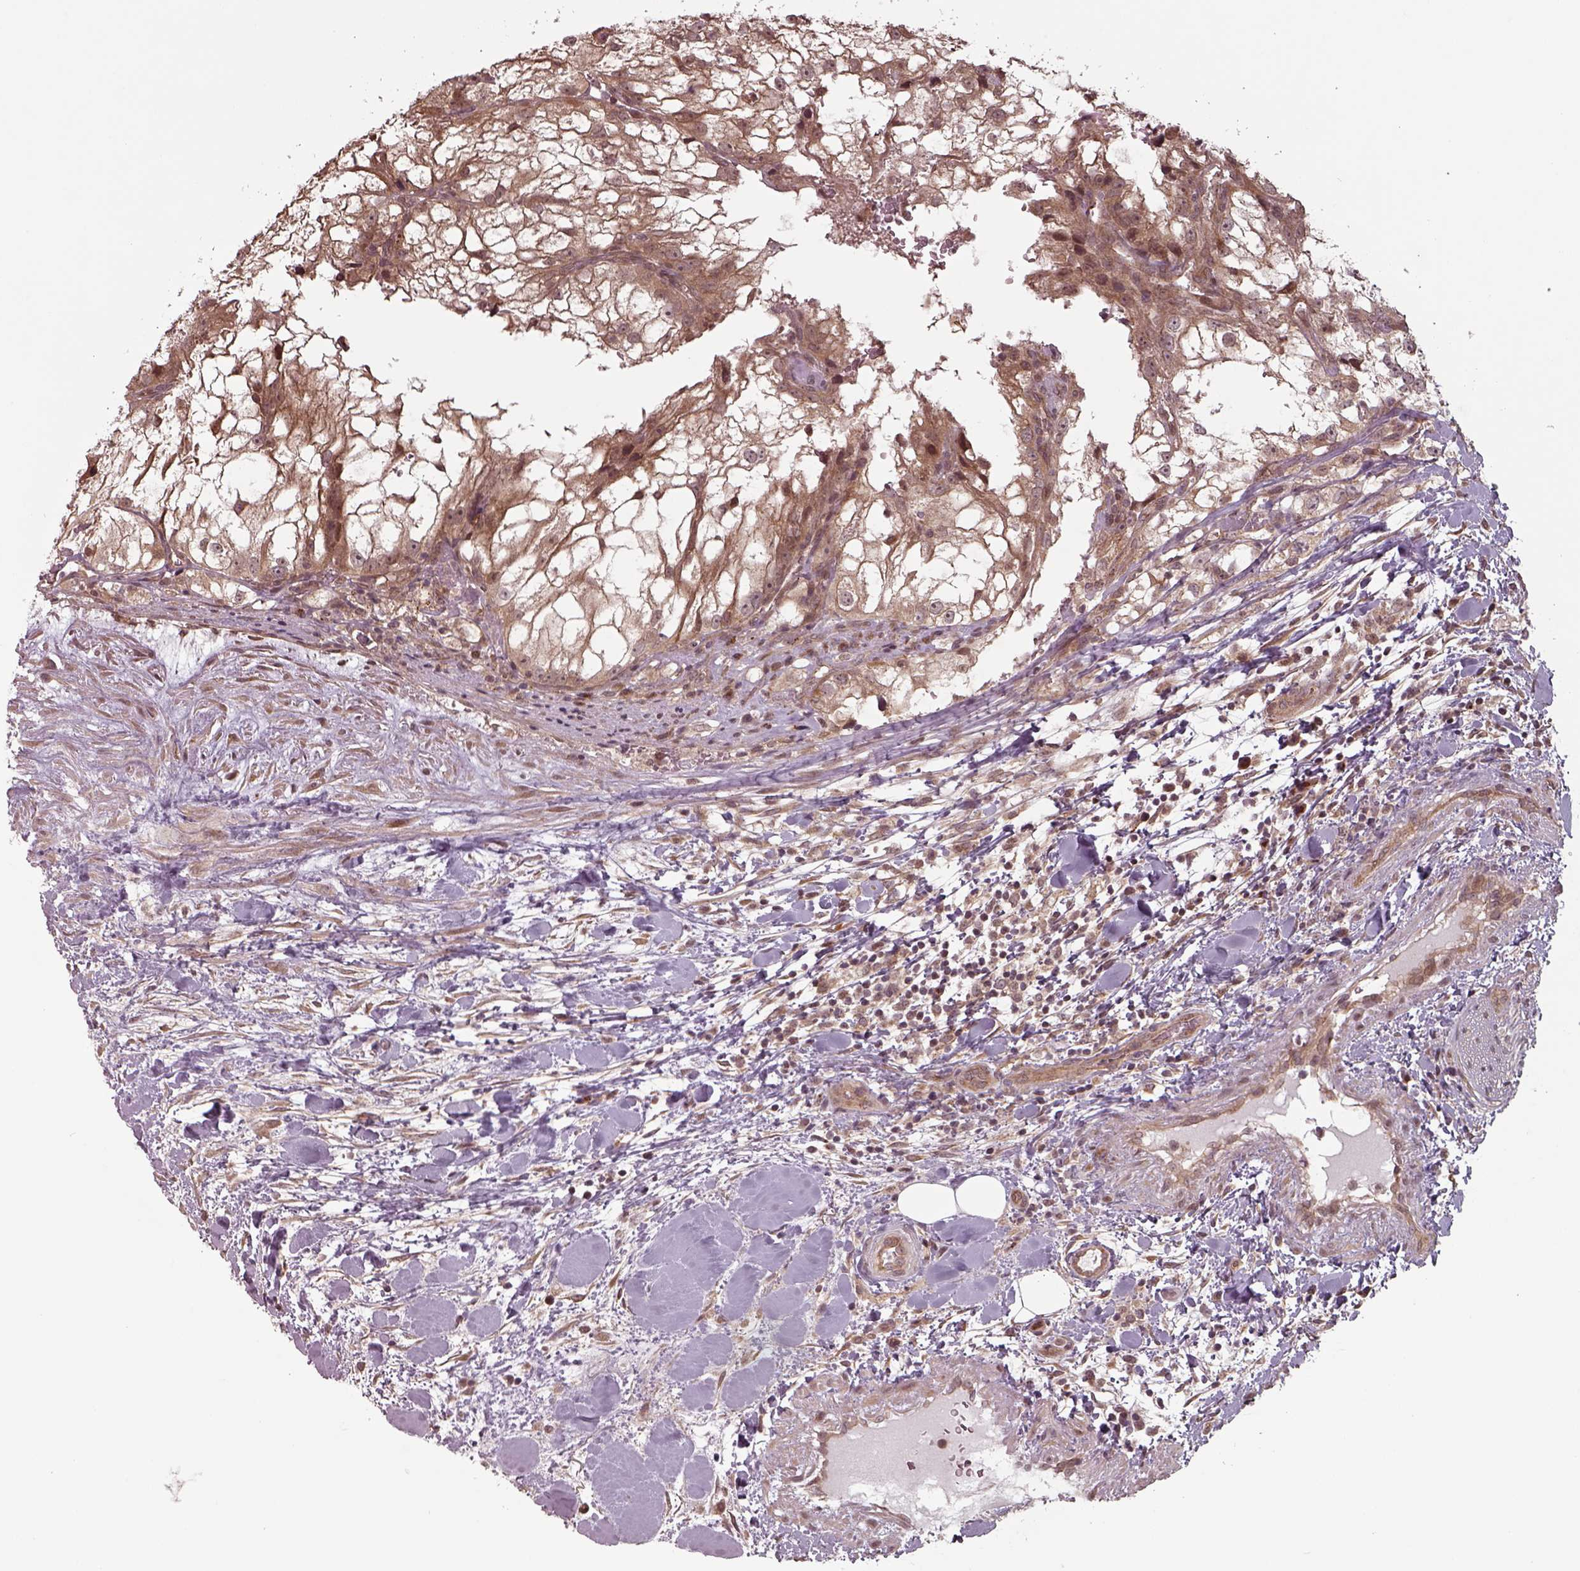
{"staining": {"intensity": "moderate", "quantity": ">75%", "location": "cytoplasmic/membranous"}, "tissue": "renal cancer", "cell_type": "Tumor cells", "image_type": "cancer", "snomed": [{"axis": "morphology", "description": "Adenocarcinoma, NOS"}, {"axis": "topography", "description": "Kidney"}], "caption": "High-power microscopy captured an immunohistochemistry (IHC) photomicrograph of renal adenocarcinoma, revealing moderate cytoplasmic/membranous positivity in approximately >75% of tumor cells.", "gene": "CHMP3", "patient": {"sex": "male", "age": 59}}